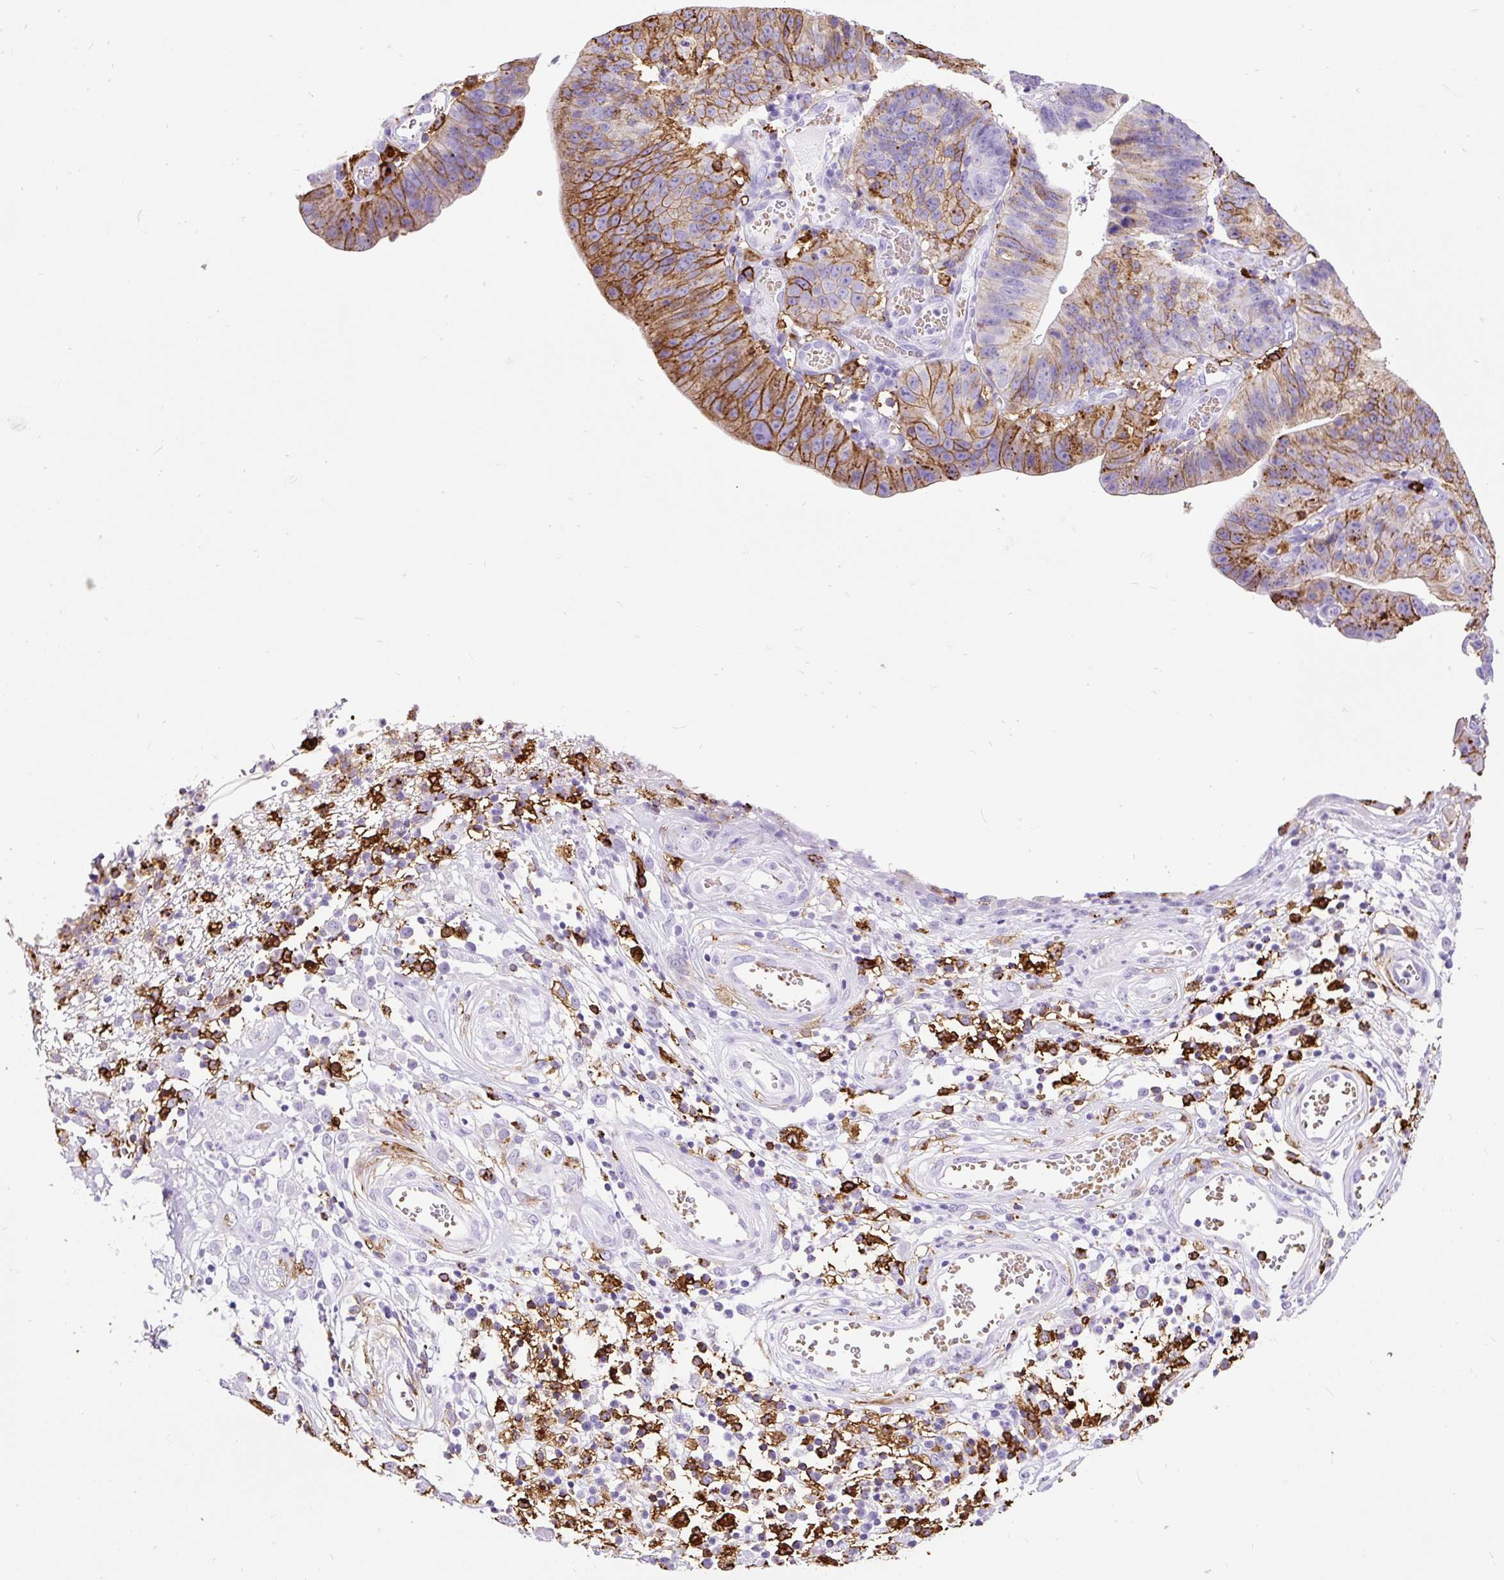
{"staining": {"intensity": "moderate", "quantity": "25%-75%", "location": "cytoplasmic/membranous"}, "tissue": "stomach cancer", "cell_type": "Tumor cells", "image_type": "cancer", "snomed": [{"axis": "morphology", "description": "Adenocarcinoma, NOS"}, {"axis": "topography", "description": "Stomach"}], "caption": "Immunohistochemistry of stomach cancer (adenocarcinoma) reveals medium levels of moderate cytoplasmic/membranous staining in approximately 25%-75% of tumor cells.", "gene": "HLA-DRA", "patient": {"sex": "male", "age": 59}}